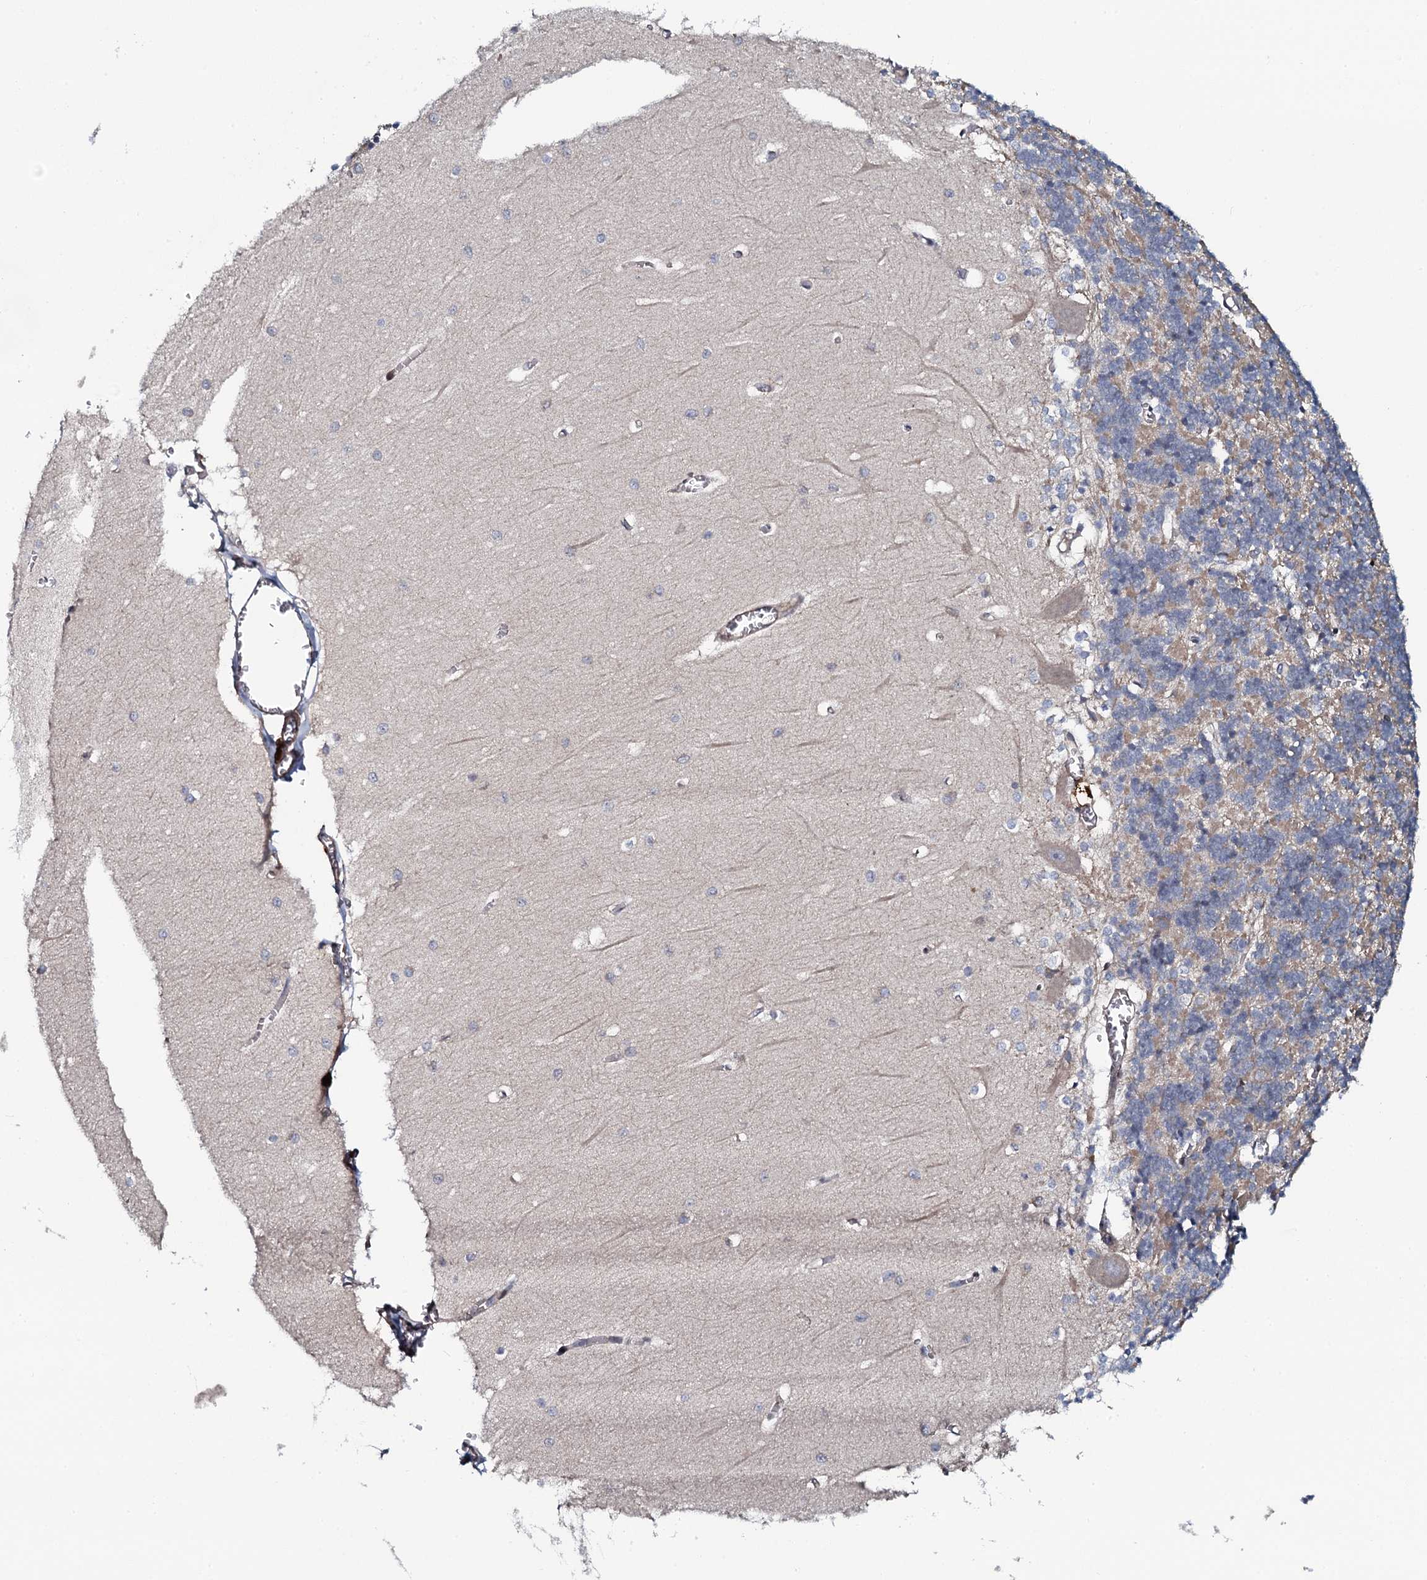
{"staining": {"intensity": "negative", "quantity": "none", "location": "none"}, "tissue": "cerebellum", "cell_type": "Cells in granular layer", "image_type": "normal", "snomed": [{"axis": "morphology", "description": "Normal tissue, NOS"}, {"axis": "topography", "description": "Cerebellum"}], "caption": "Cerebellum stained for a protein using immunohistochemistry shows no expression cells in granular layer.", "gene": "KCTD4", "patient": {"sex": "male", "age": 37}}